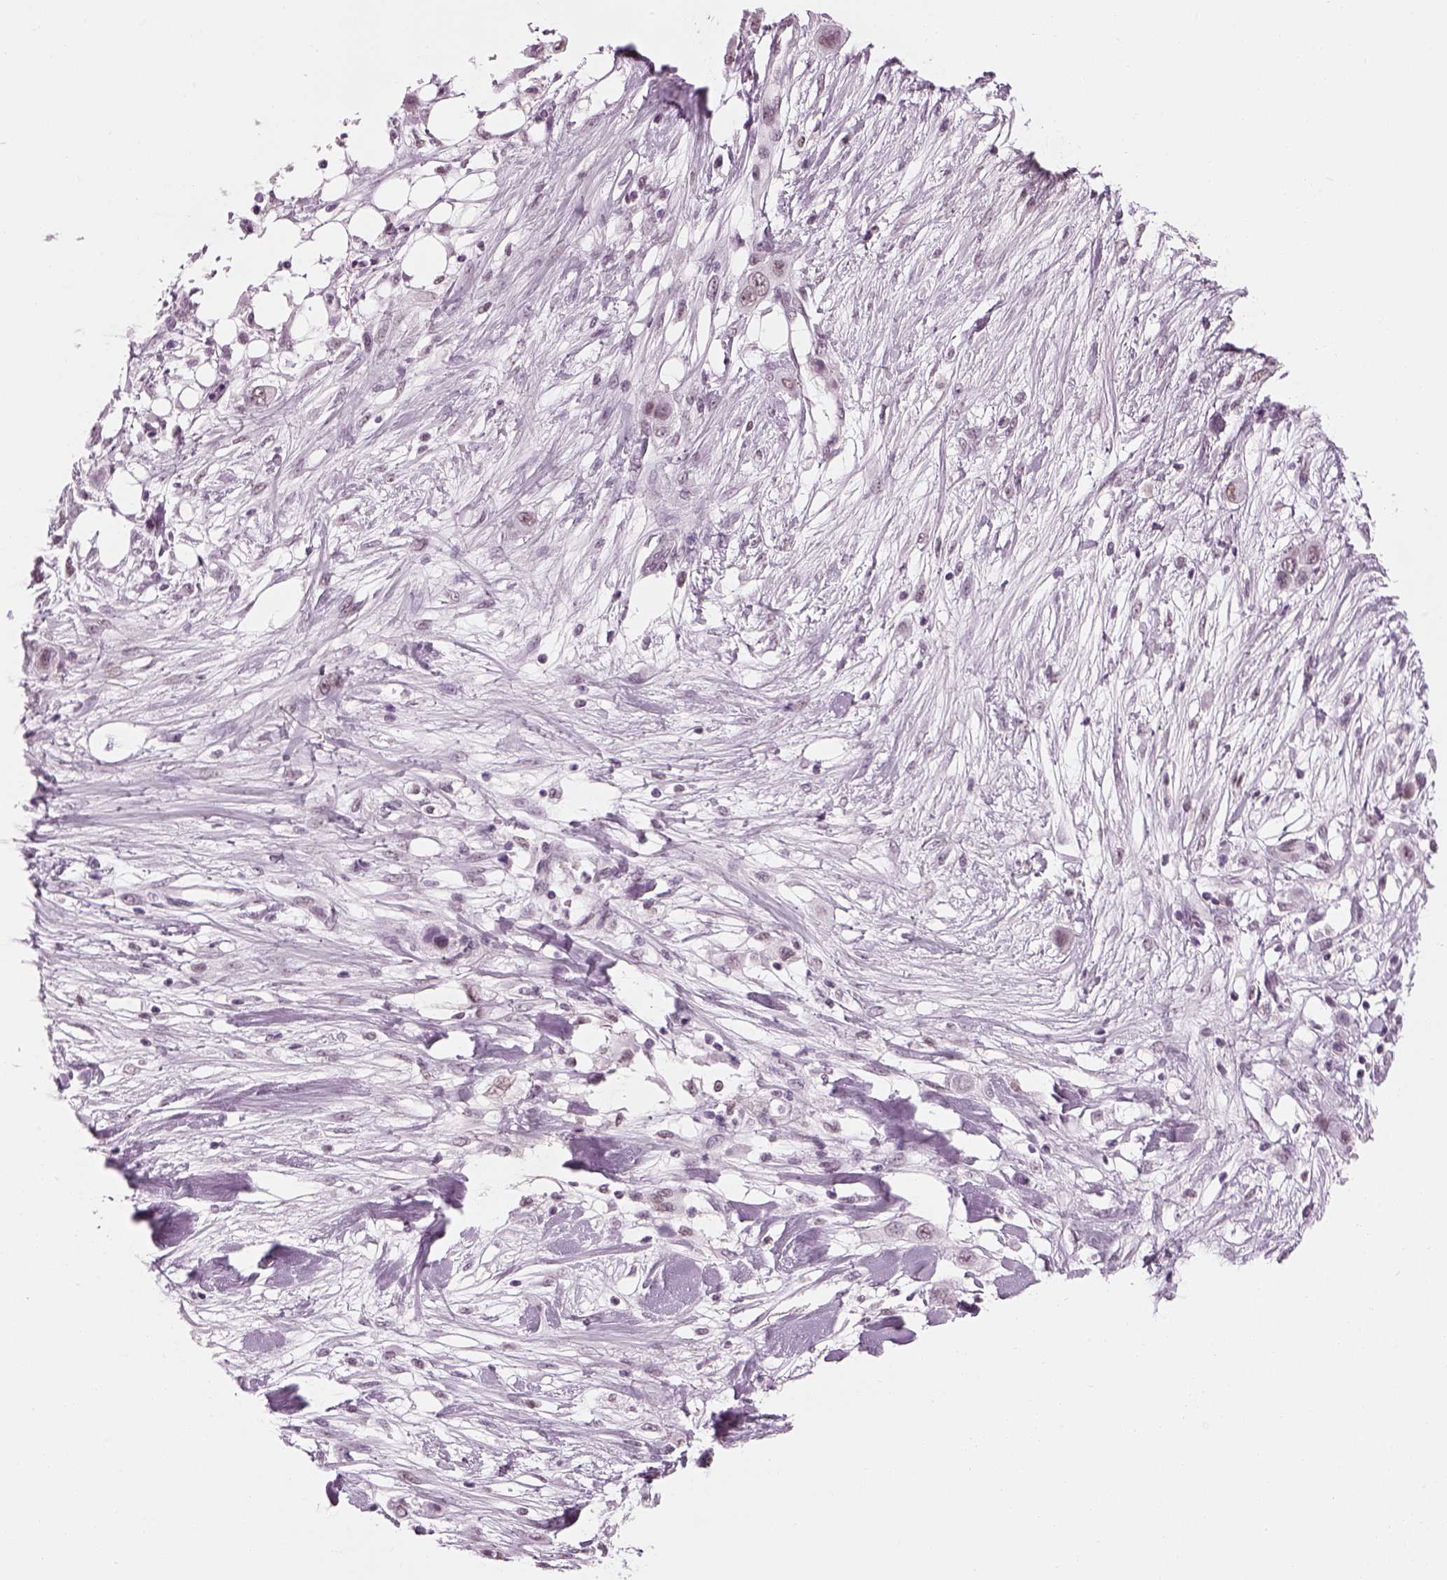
{"staining": {"intensity": "negative", "quantity": "none", "location": "none"}, "tissue": "skin cancer", "cell_type": "Tumor cells", "image_type": "cancer", "snomed": [{"axis": "morphology", "description": "Squamous cell carcinoma, NOS"}, {"axis": "topography", "description": "Skin"}], "caption": "Skin cancer was stained to show a protein in brown. There is no significant staining in tumor cells.", "gene": "KCNG2", "patient": {"sex": "male", "age": 79}}